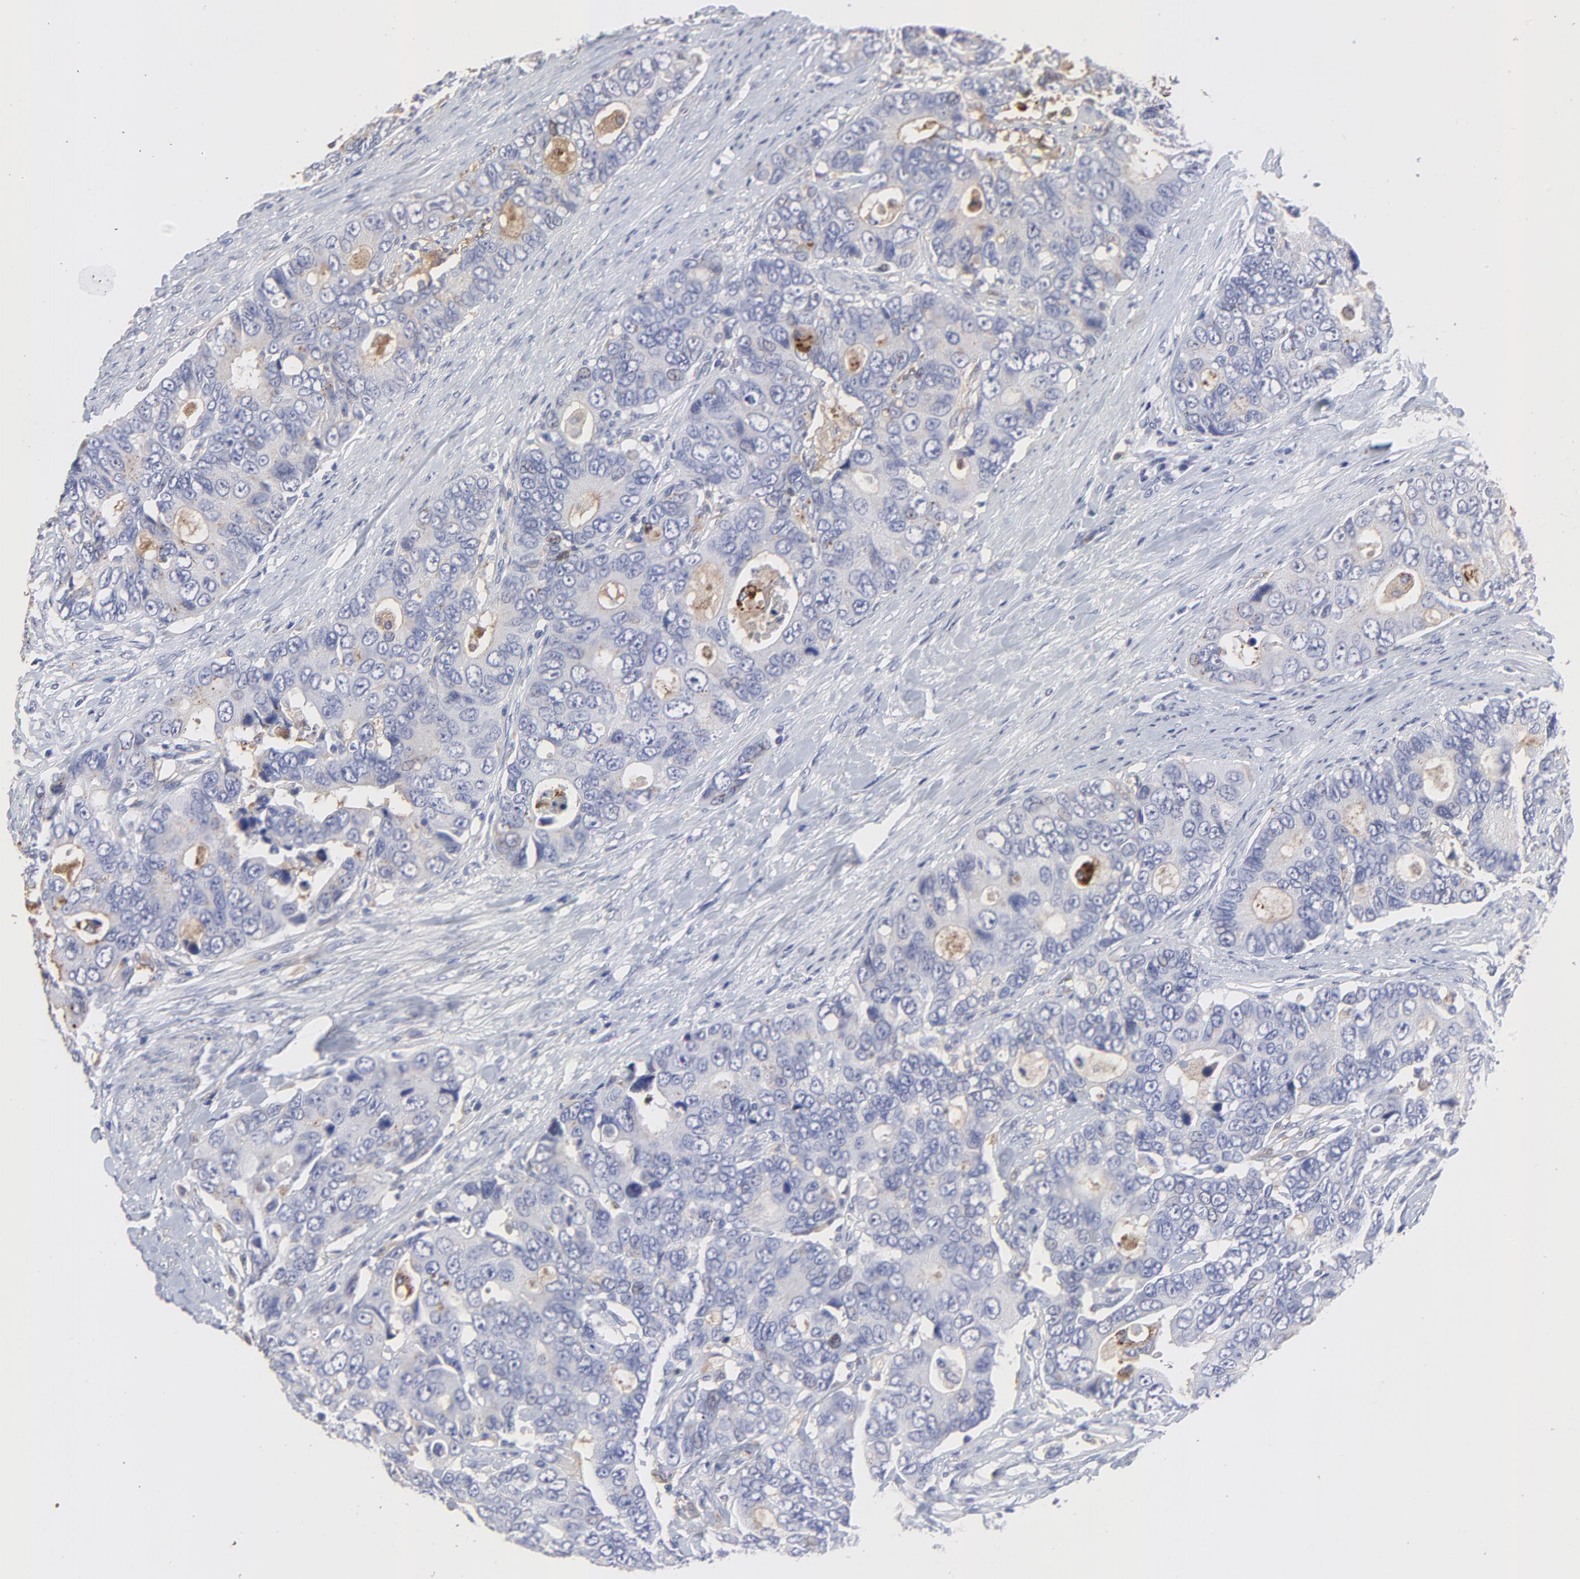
{"staining": {"intensity": "negative", "quantity": "none", "location": "none"}, "tissue": "colorectal cancer", "cell_type": "Tumor cells", "image_type": "cancer", "snomed": [{"axis": "morphology", "description": "Adenocarcinoma, NOS"}, {"axis": "topography", "description": "Rectum"}], "caption": "This is an IHC image of colorectal cancer. There is no expression in tumor cells.", "gene": "SMARCA1", "patient": {"sex": "female", "age": 67}}